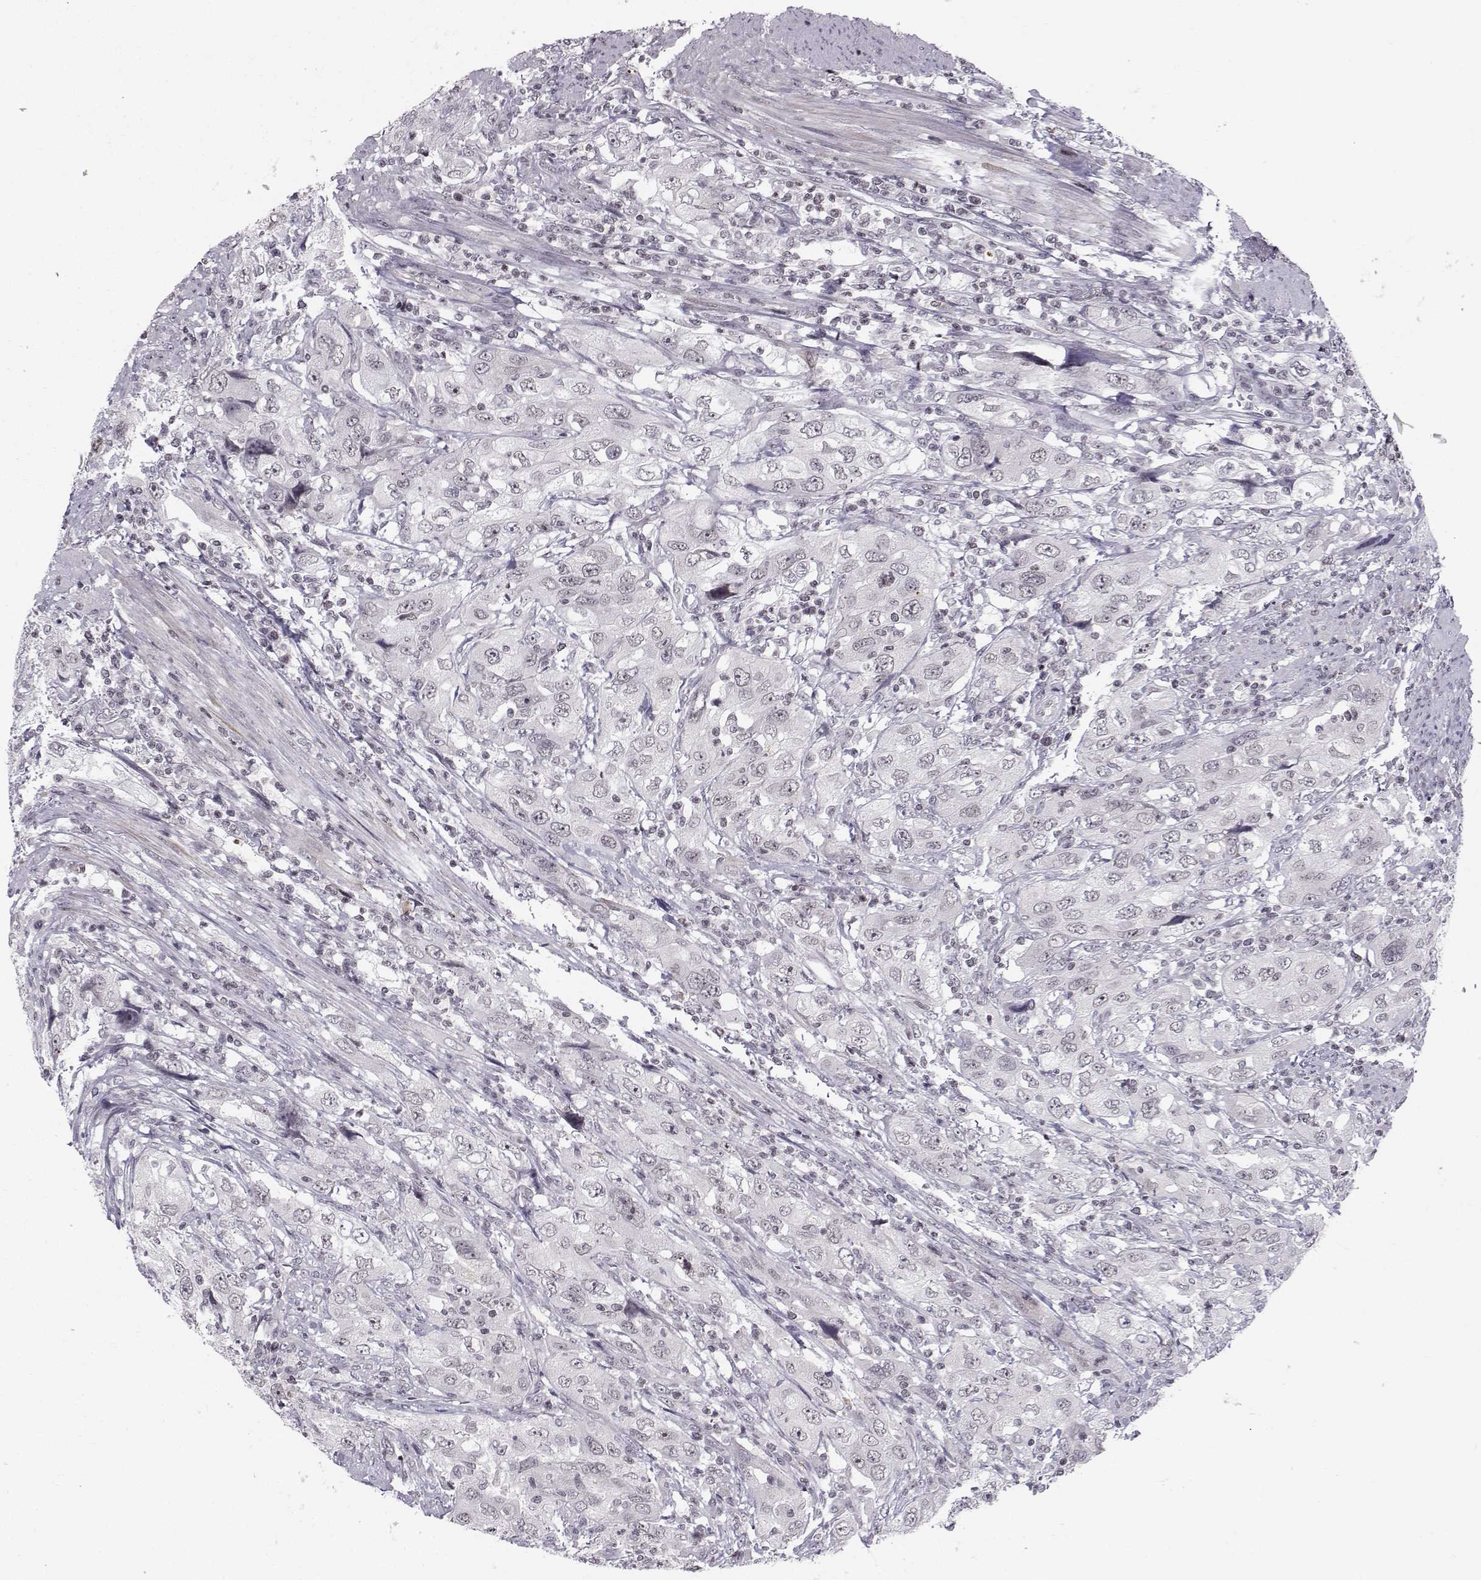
{"staining": {"intensity": "negative", "quantity": "none", "location": "none"}, "tissue": "urothelial cancer", "cell_type": "Tumor cells", "image_type": "cancer", "snomed": [{"axis": "morphology", "description": "Urothelial carcinoma, High grade"}, {"axis": "topography", "description": "Urinary bladder"}], "caption": "Tumor cells are negative for brown protein staining in urothelial carcinoma (high-grade).", "gene": "MARCHF4", "patient": {"sex": "male", "age": 76}}